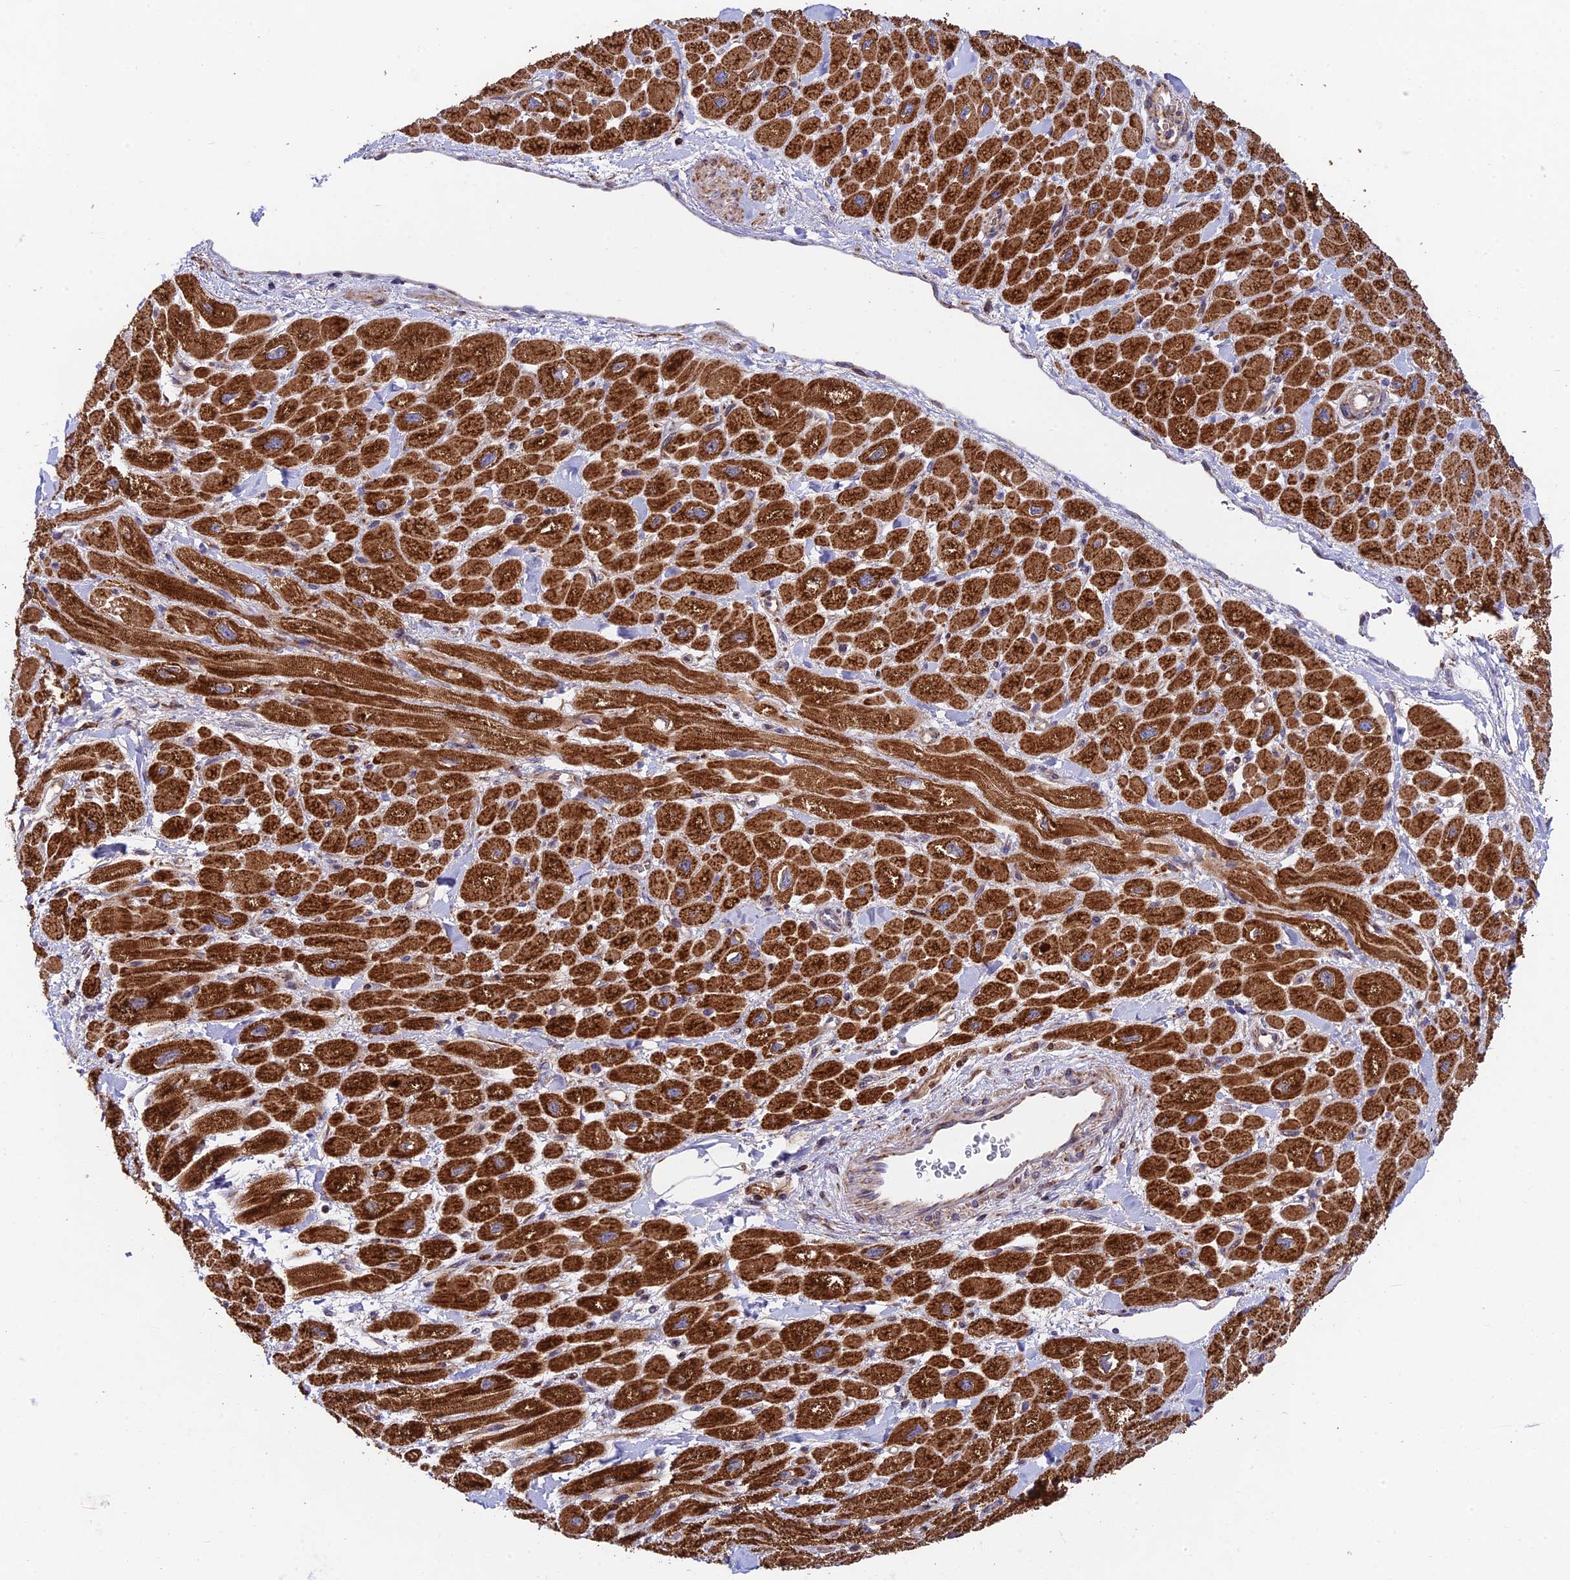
{"staining": {"intensity": "strong", "quantity": ">75%", "location": "cytoplasmic/membranous"}, "tissue": "heart muscle", "cell_type": "Cardiomyocytes", "image_type": "normal", "snomed": [{"axis": "morphology", "description": "Normal tissue, NOS"}, {"axis": "topography", "description": "Heart"}], "caption": "IHC (DAB) staining of normal human heart muscle reveals strong cytoplasmic/membranous protein positivity in about >75% of cardiomyocytes.", "gene": "FUOM", "patient": {"sex": "male", "age": 65}}